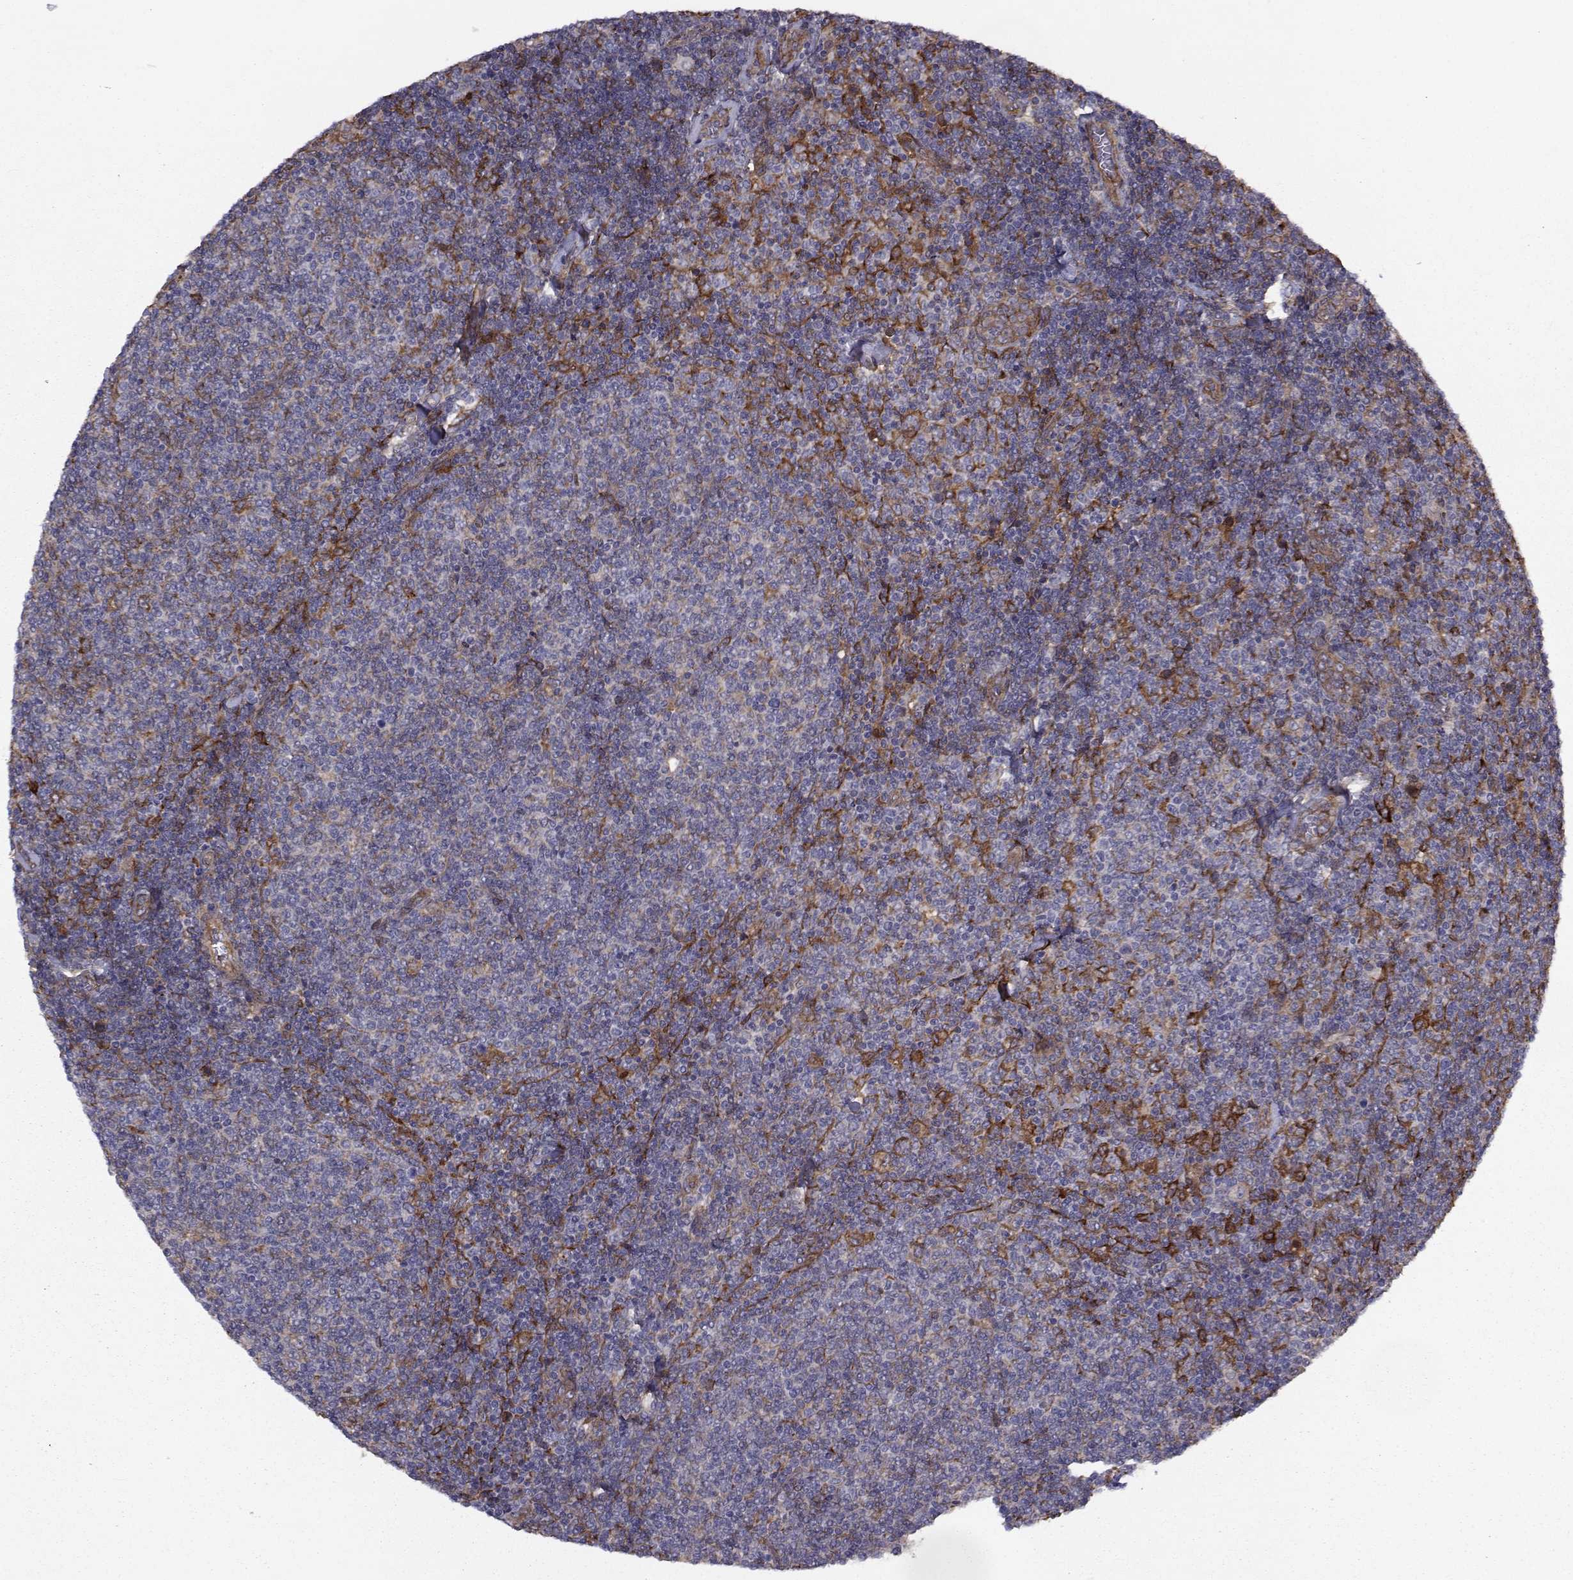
{"staining": {"intensity": "negative", "quantity": "none", "location": "none"}, "tissue": "lymphoma", "cell_type": "Tumor cells", "image_type": "cancer", "snomed": [{"axis": "morphology", "description": "Malignant lymphoma, non-Hodgkin's type, Low grade"}, {"axis": "topography", "description": "Lymph node"}], "caption": "IHC image of neoplastic tissue: low-grade malignant lymphoma, non-Hodgkin's type stained with DAB displays no significant protein expression in tumor cells. Nuclei are stained in blue.", "gene": "TRIP10", "patient": {"sex": "male", "age": 52}}